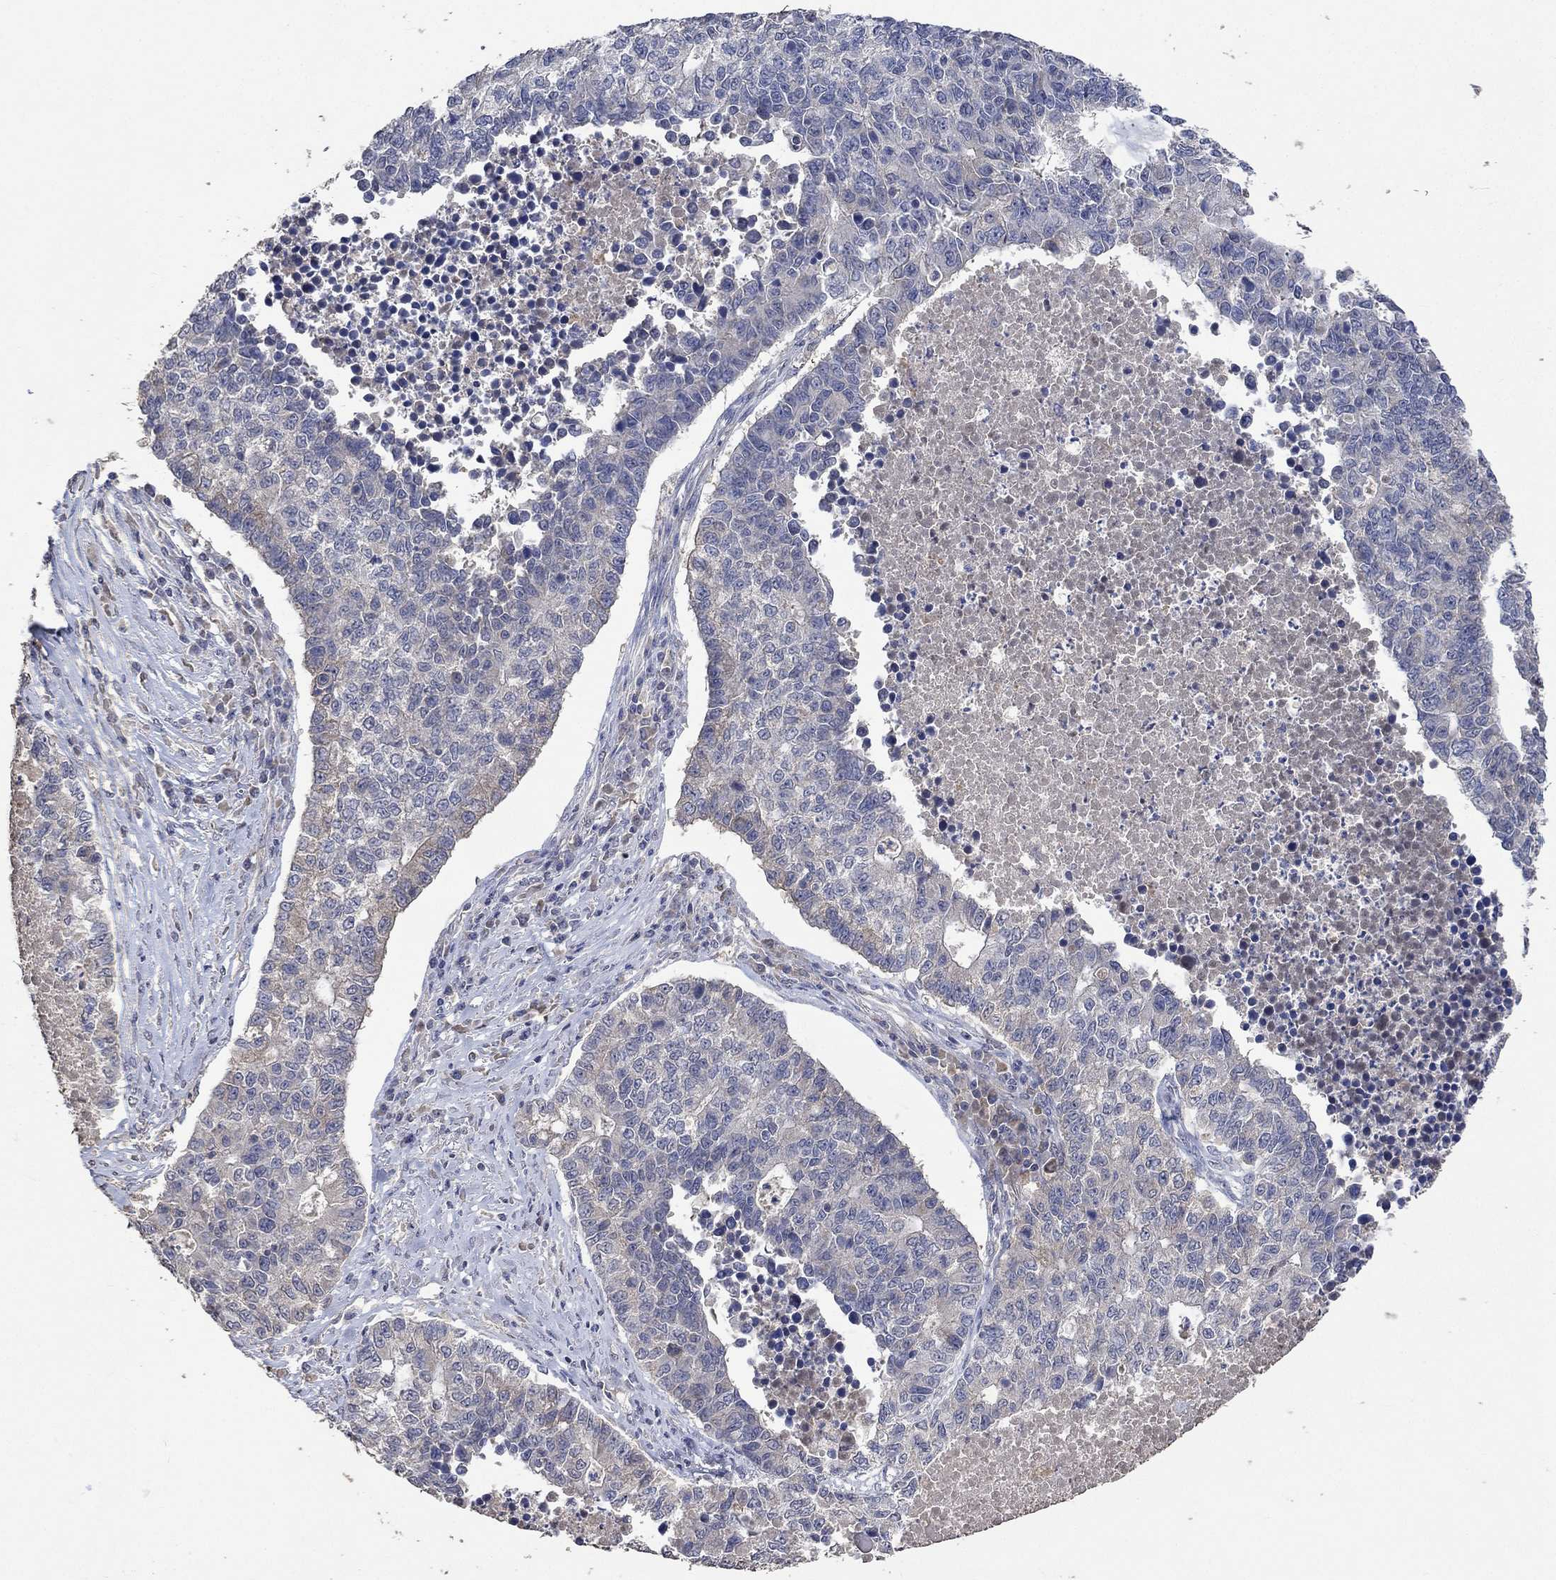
{"staining": {"intensity": "weak", "quantity": "<25%", "location": "cytoplasmic/membranous"}, "tissue": "lung cancer", "cell_type": "Tumor cells", "image_type": "cancer", "snomed": [{"axis": "morphology", "description": "Adenocarcinoma, NOS"}, {"axis": "topography", "description": "Lung"}], "caption": "Tumor cells are negative for protein expression in human adenocarcinoma (lung).", "gene": "PTPN20", "patient": {"sex": "male", "age": 57}}